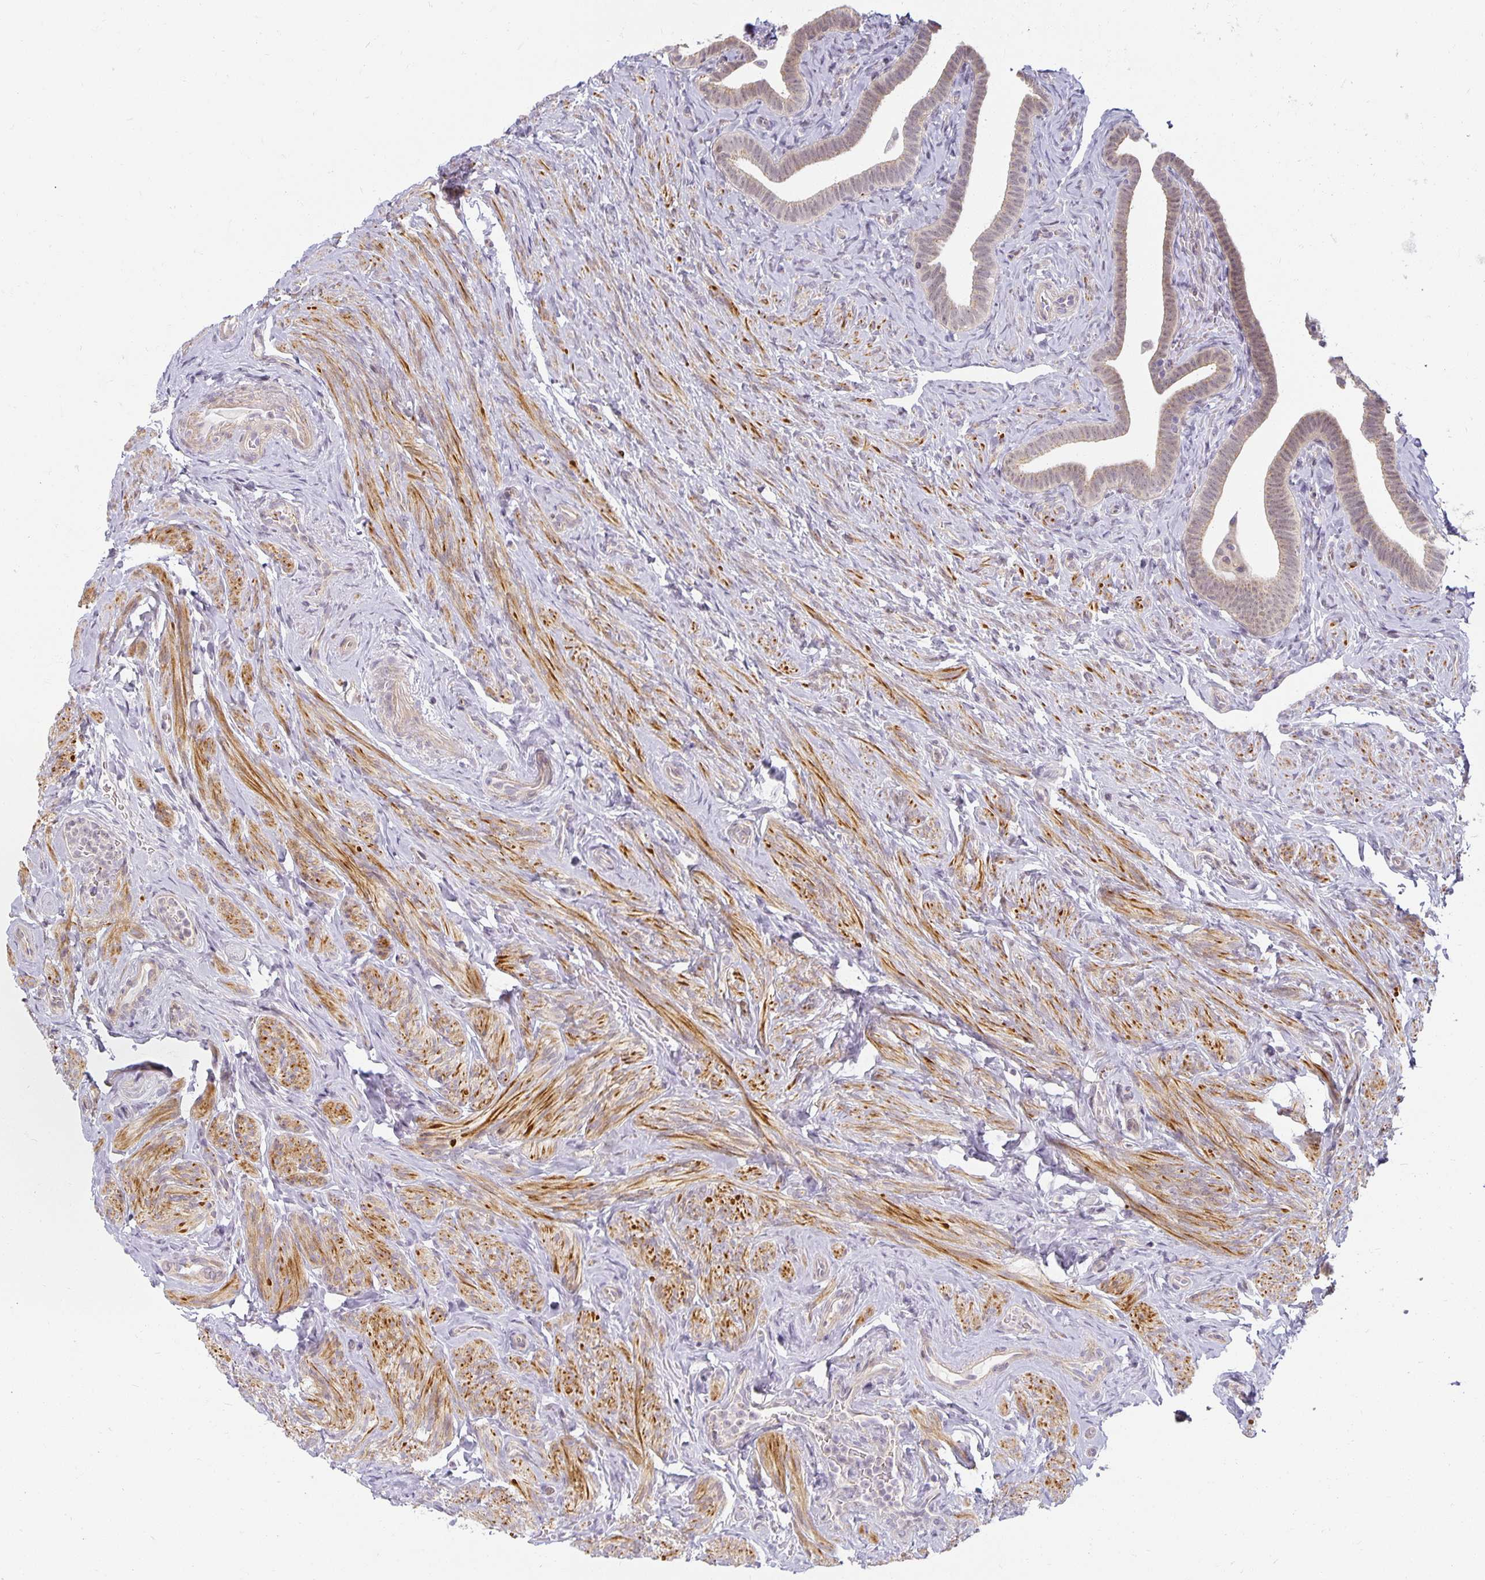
{"staining": {"intensity": "weak", "quantity": "25%-75%", "location": "cytoplasmic/membranous,nuclear"}, "tissue": "fallopian tube", "cell_type": "Glandular cells", "image_type": "normal", "snomed": [{"axis": "morphology", "description": "Normal tissue, NOS"}, {"axis": "topography", "description": "Fallopian tube"}], "caption": "Weak cytoplasmic/membranous,nuclear expression for a protein is identified in approximately 25%-75% of glandular cells of unremarkable fallopian tube using immunohistochemistry.", "gene": "EHF", "patient": {"sex": "female", "age": 69}}